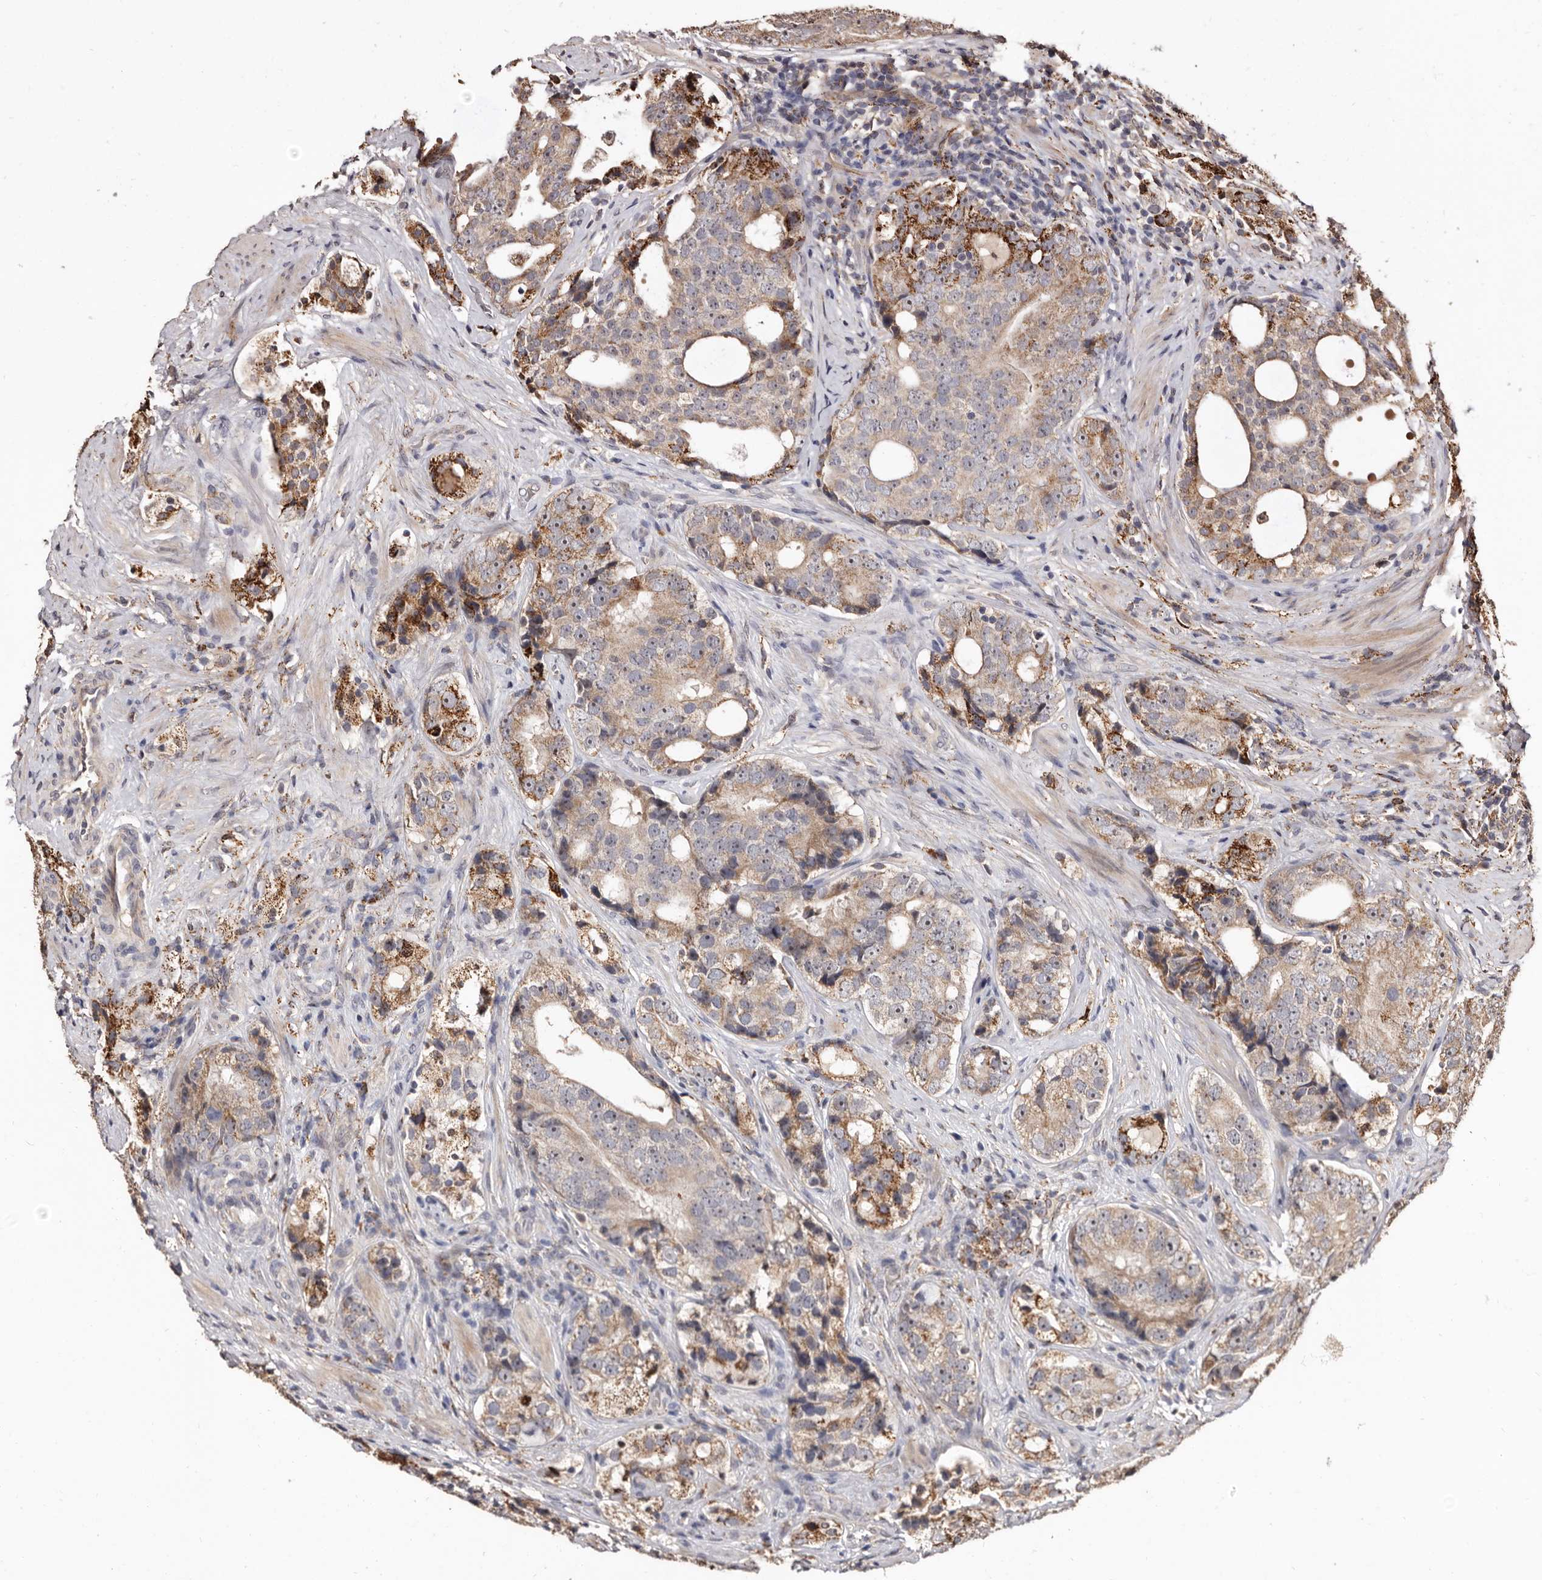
{"staining": {"intensity": "moderate", "quantity": "25%-75%", "location": "cytoplasmic/membranous"}, "tissue": "prostate cancer", "cell_type": "Tumor cells", "image_type": "cancer", "snomed": [{"axis": "morphology", "description": "Adenocarcinoma, High grade"}, {"axis": "topography", "description": "Prostate"}], "caption": "The immunohistochemical stain shows moderate cytoplasmic/membranous positivity in tumor cells of prostate cancer tissue.", "gene": "AKAP7", "patient": {"sex": "male", "age": 56}}